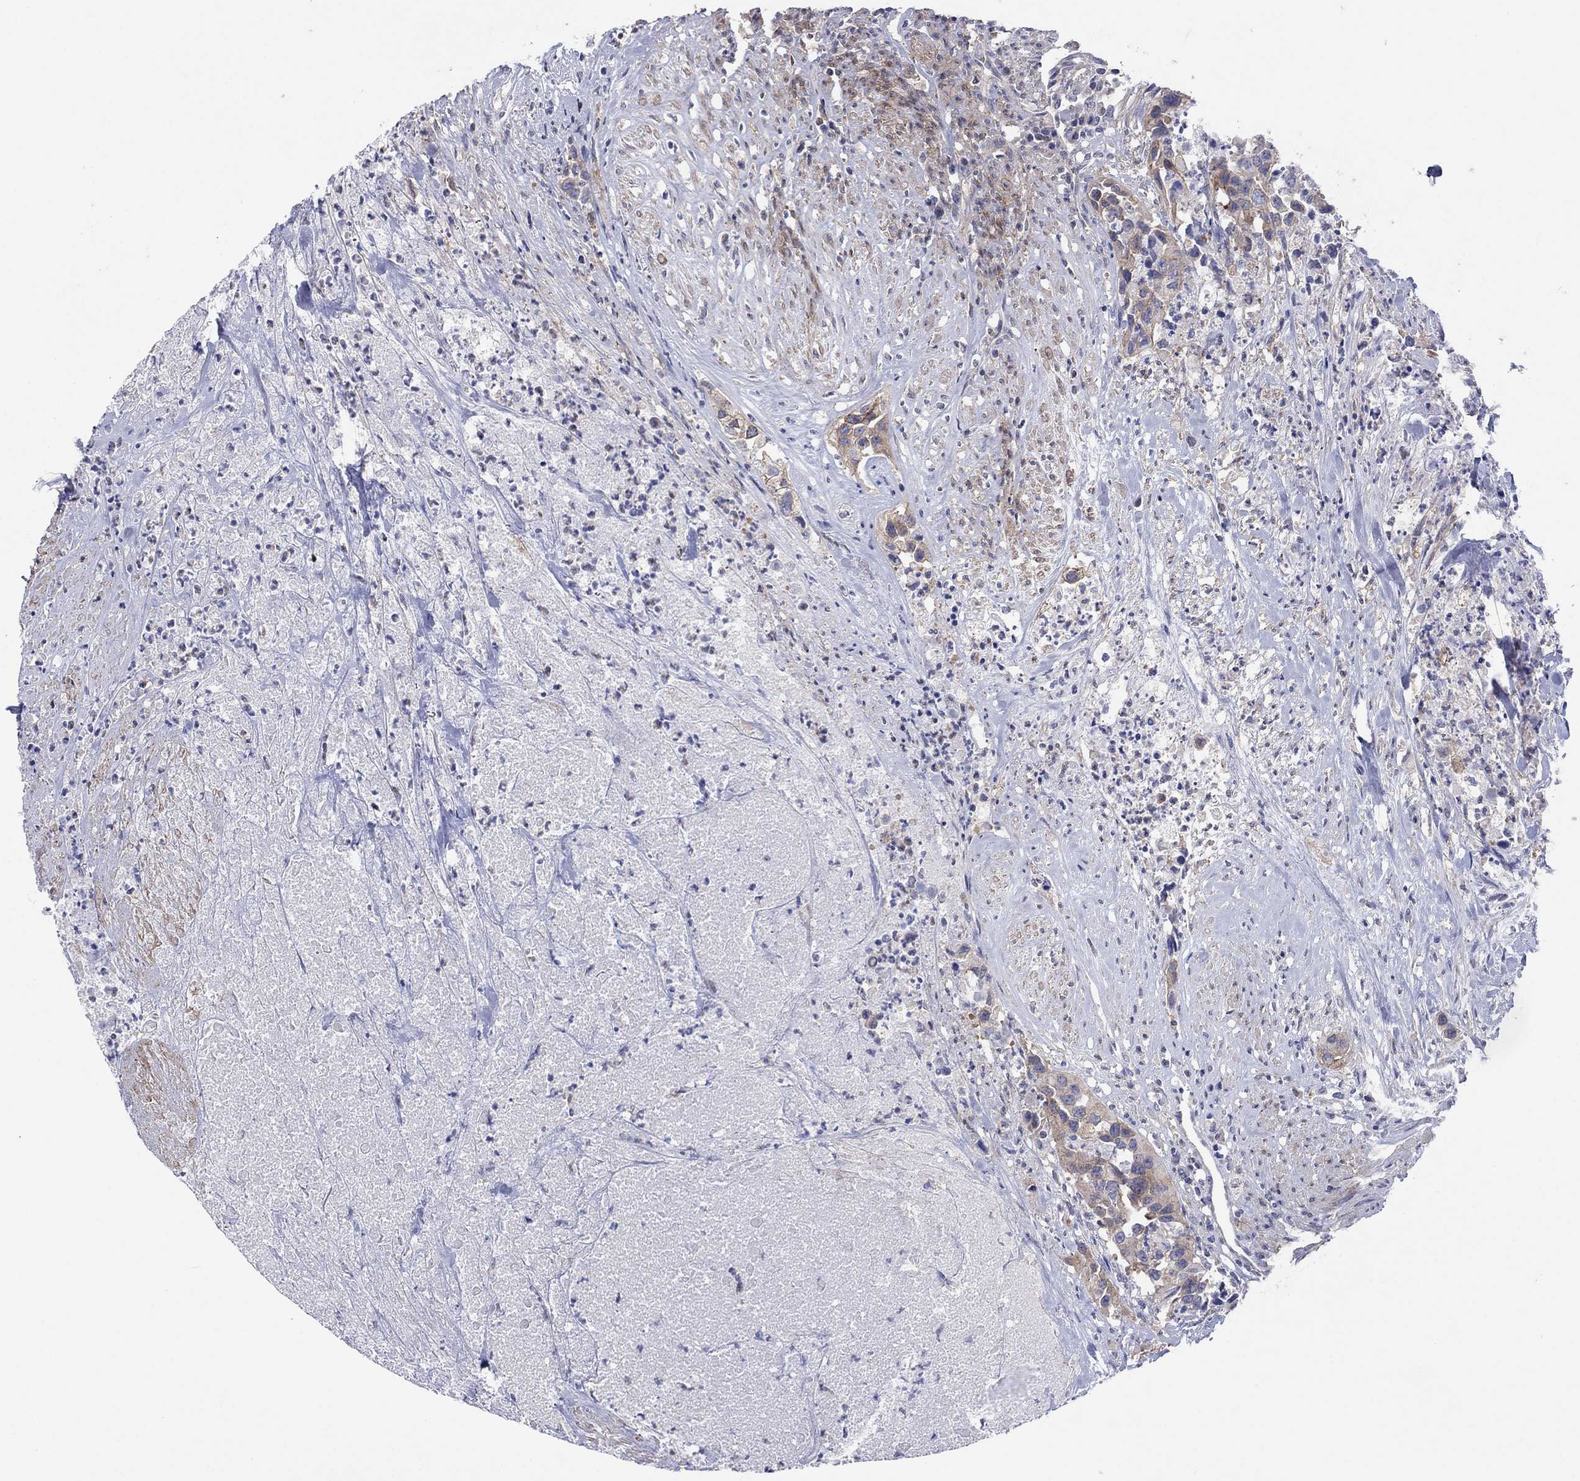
{"staining": {"intensity": "weak", "quantity": ">75%", "location": "cytoplasmic/membranous"}, "tissue": "urothelial cancer", "cell_type": "Tumor cells", "image_type": "cancer", "snomed": [{"axis": "morphology", "description": "Urothelial carcinoma, High grade"}, {"axis": "topography", "description": "Urinary bladder"}], "caption": "A histopathology image showing weak cytoplasmic/membranous positivity in approximately >75% of tumor cells in urothelial cancer, as visualized by brown immunohistochemical staining.", "gene": "TPRN", "patient": {"sex": "female", "age": 73}}